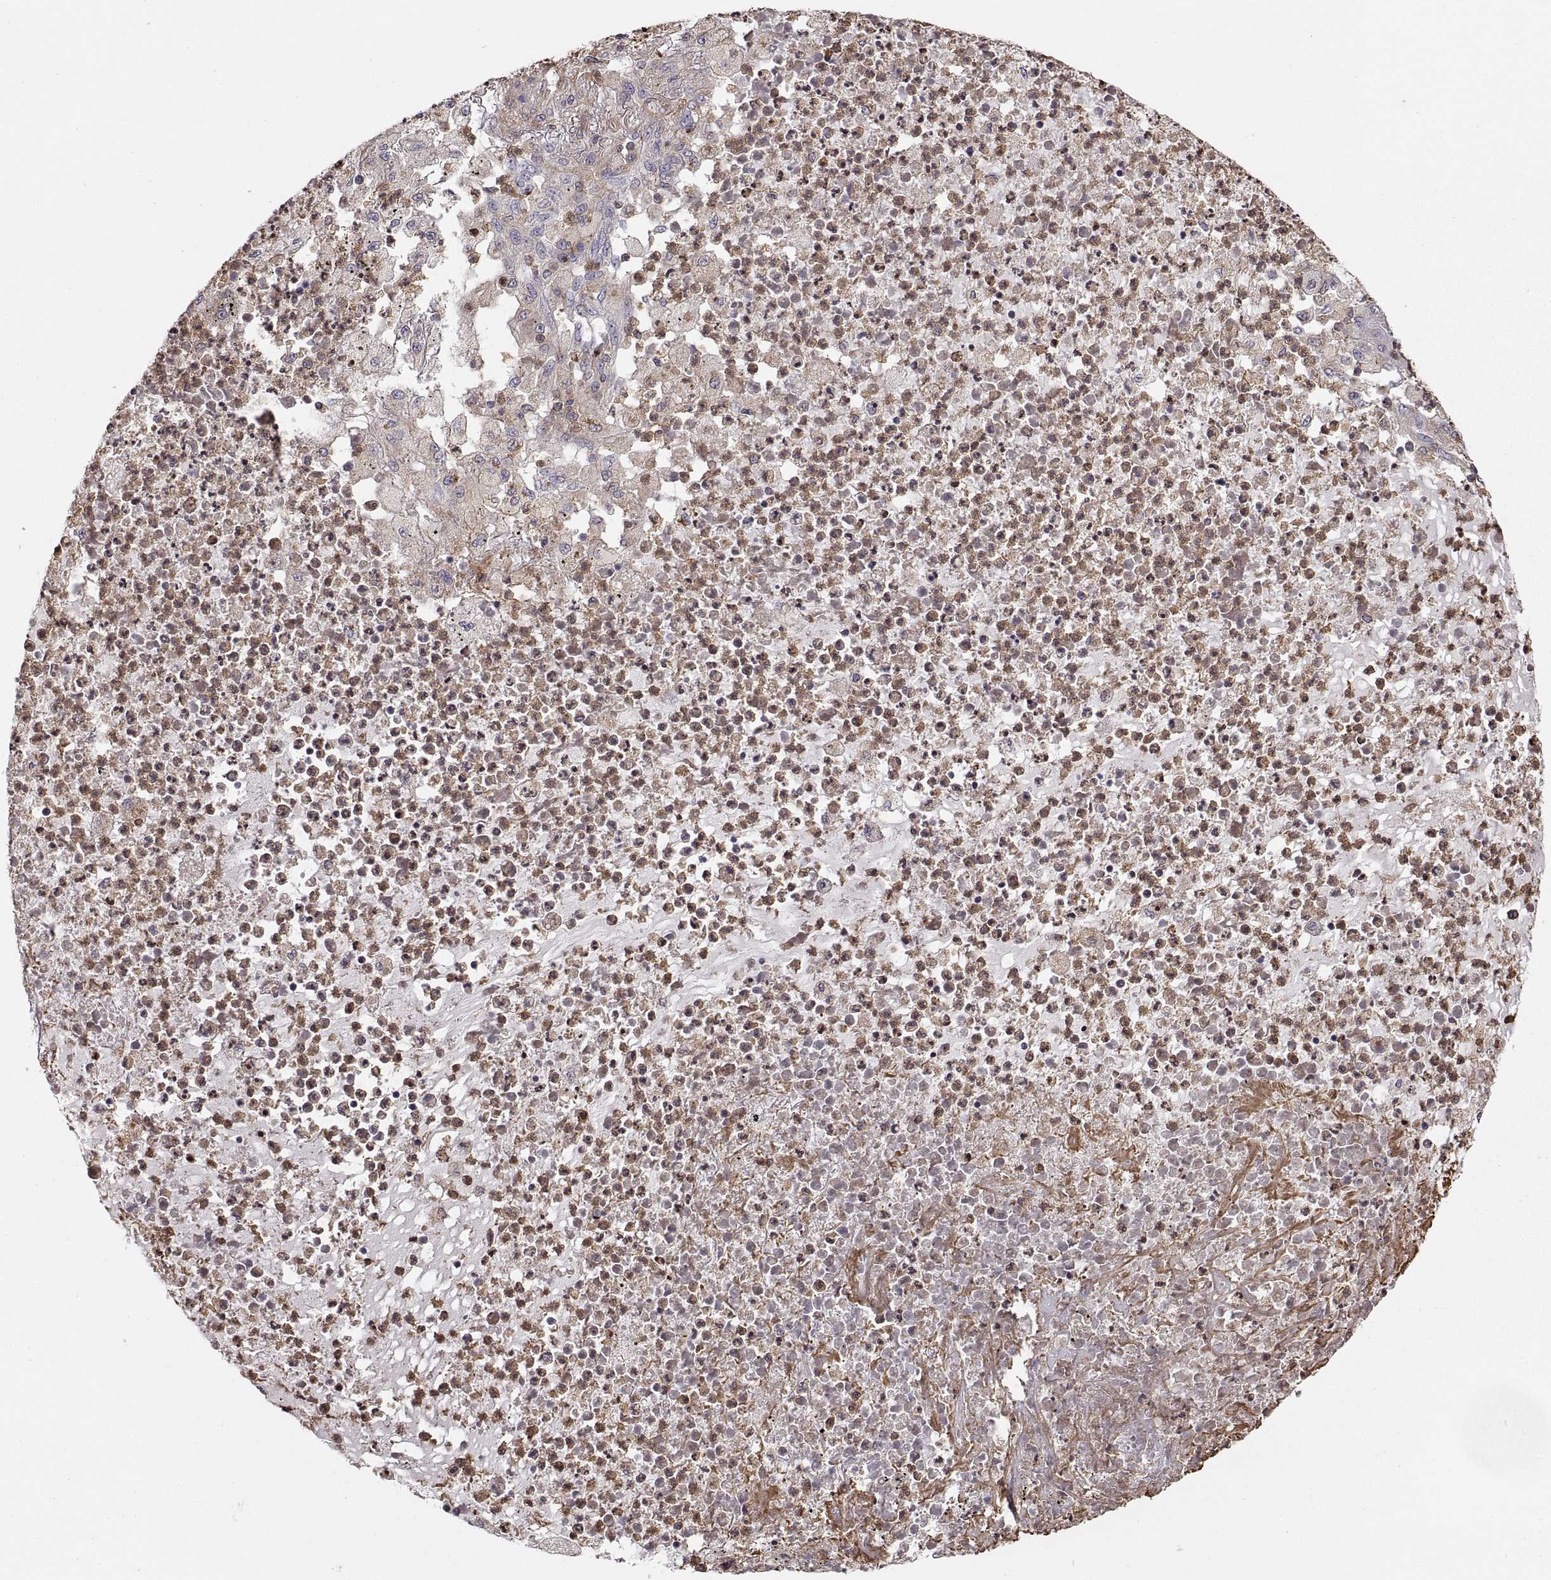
{"staining": {"intensity": "negative", "quantity": "none", "location": "none"}, "tissue": "lung cancer", "cell_type": "Tumor cells", "image_type": "cancer", "snomed": [{"axis": "morphology", "description": "Adenocarcinoma, NOS"}, {"axis": "topography", "description": "Lung"}], "caption": "Tumor cells are negative for brown protein staining in lung adenocarcinoma. (DAB immunohistochemistry (IHC) visualized using brightfield microscopy, high magnification).", "gene": "ACAP1", "patient": {"sex": "female", "age": 73}}